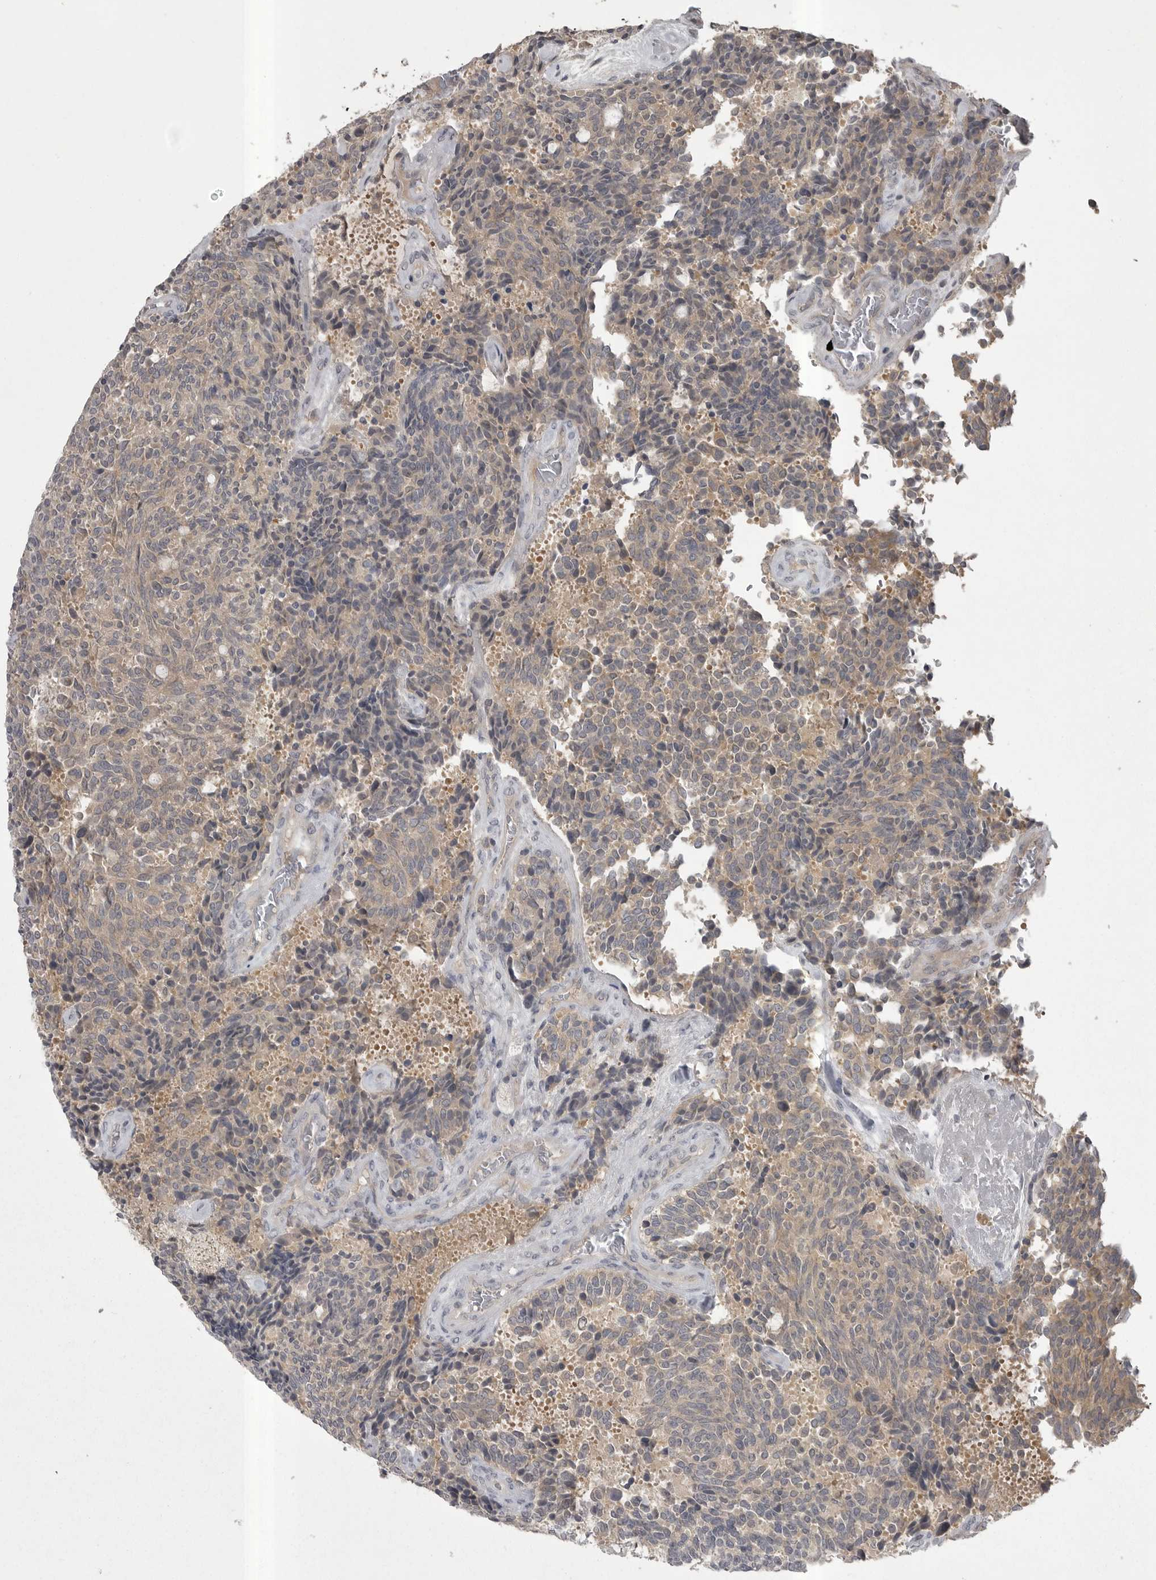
{"staining": {"intensity": "weak", "quantity": "<25%", "location": "cytoplasmic/membranous"}, "tissue": "carcinoid", "cell_type": "Tumor cells", "image_type": "cancer", "snomed": [{"axis": "morphology", "description": "Carcinoid, malignant, NOS"}, {"axis": "topography", "description": "Pancreas"}], "caption": "A high-resolution histopathology image shows immunohistochemistry (IHC) staining of carcinoid (malignant), which displays no significant positivity in tumor cells.", "gene": "PHF13", "patient": {"sex": "female", "age": 54}}